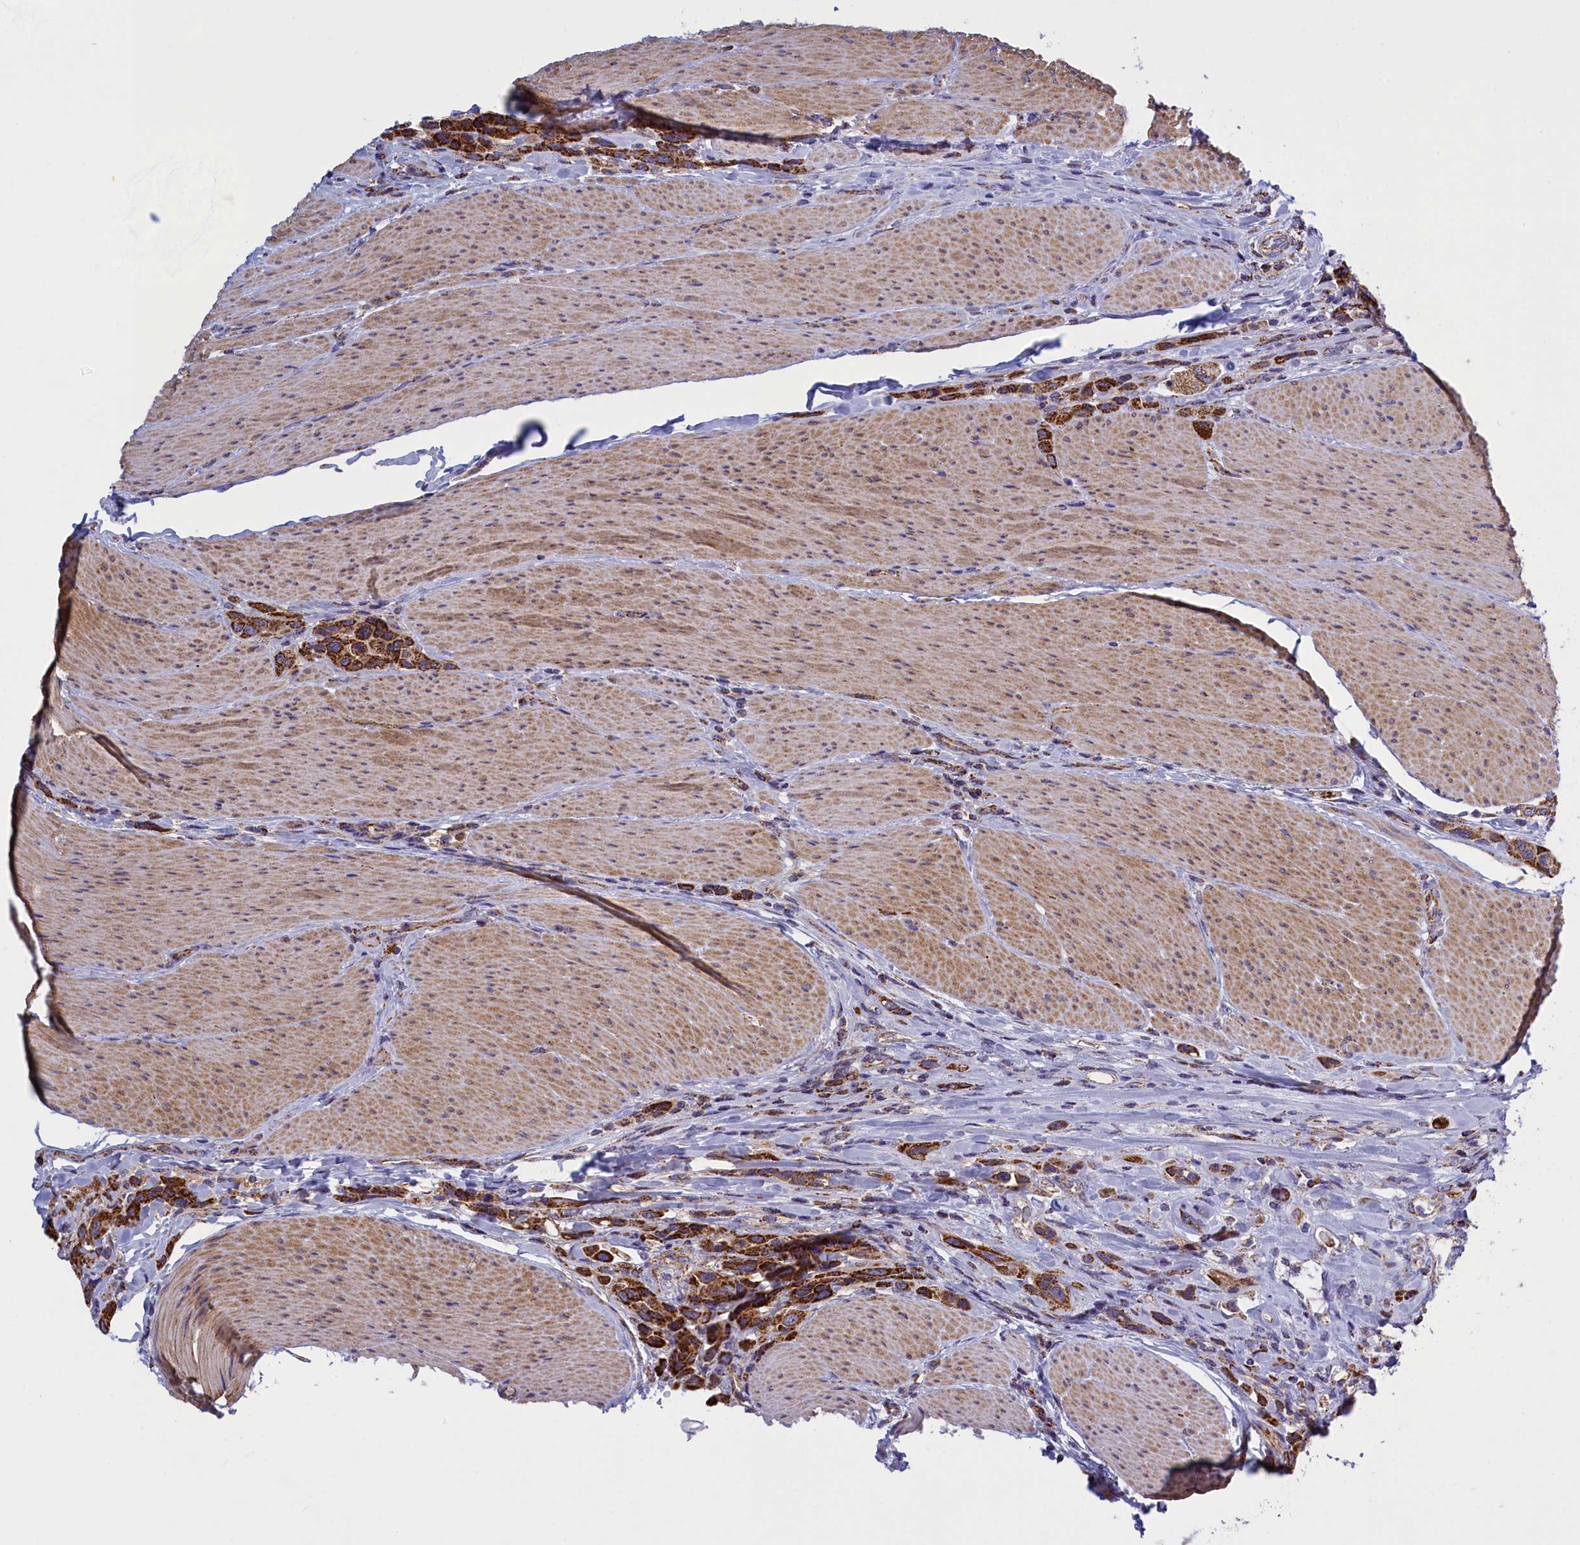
{"staining": {"intensity": "strong", "quantity": ">75%", "location": "cytoplasmic/membranous"}, "tissue": "urothelial cancer", "cell_type": "Tumor cells", "image_type": "cancer", "snomed": [{"axis": "morphology", "description": "Urothelial carcinoma, High grade"}, {"axis": "topography", "description": "Urinary bladder"}], "caption": "Tumor cells display high levels of strong cytoplasmic/membranous expression in approximately >75% of cells in human urothelial cancer.", "gene": "IFT122", "patient": {"sex": "male", "age": 50}}